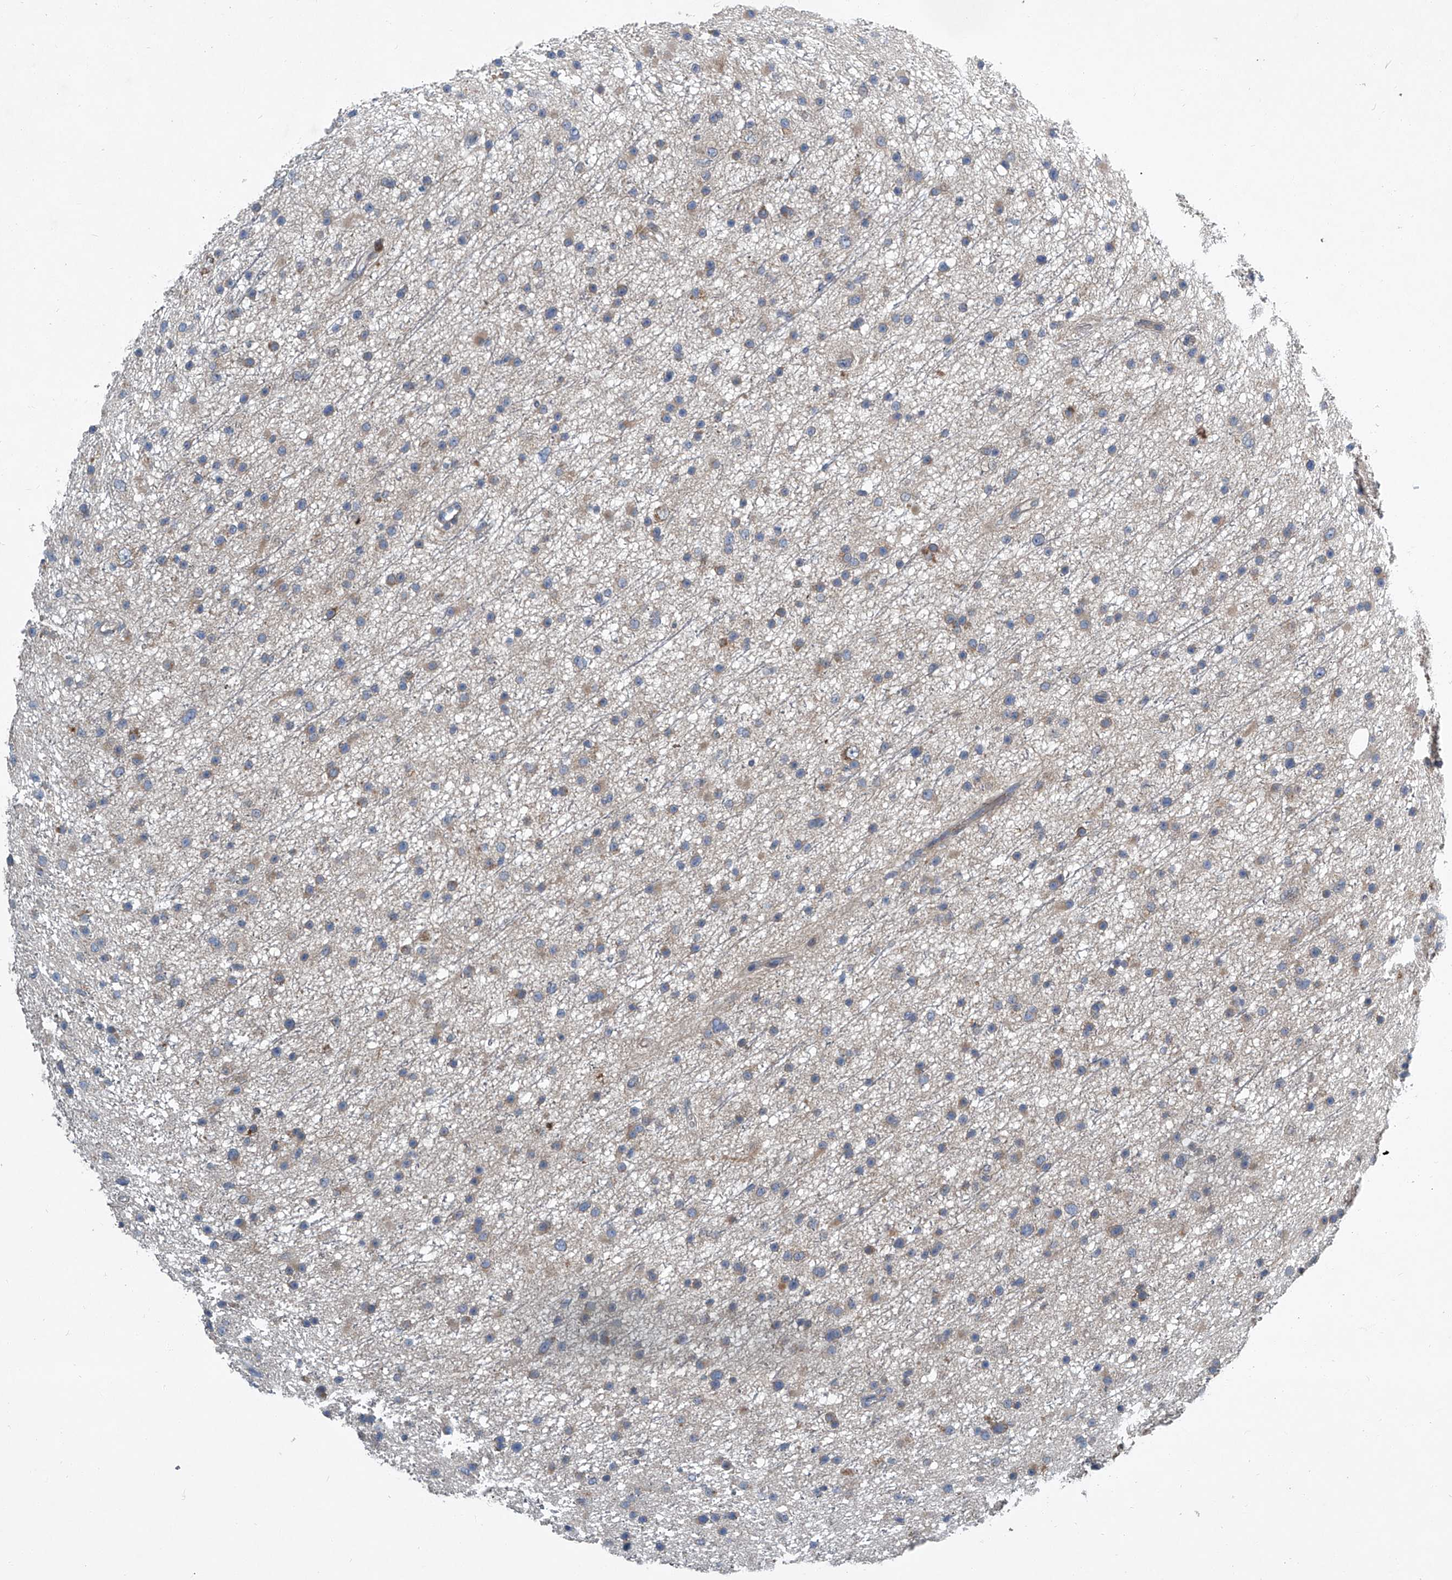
{"staining": {"intensity": "weak", "quantity": ">75%", "location": "cytoplasmic/membranous"}, "tissue": "glioma", "cell_type": "Tumor cells", "image_type": "cancer", "snomed": [{"axis": "morphology", "description": "Glioma, malignant, Low grade"}, {"axis": "topography", "description": "Cerebral cortex"}], "caption": "Immunohistochemistry histopathology image of low-grade glioma (malignant) stained for a protein (brown), which shows low levels of weak cytoplasmic/membranous positivity in about >75% of tumor cells.", "gene": "SLC26A11", "patient": {"sex": "female", "age": 39}}